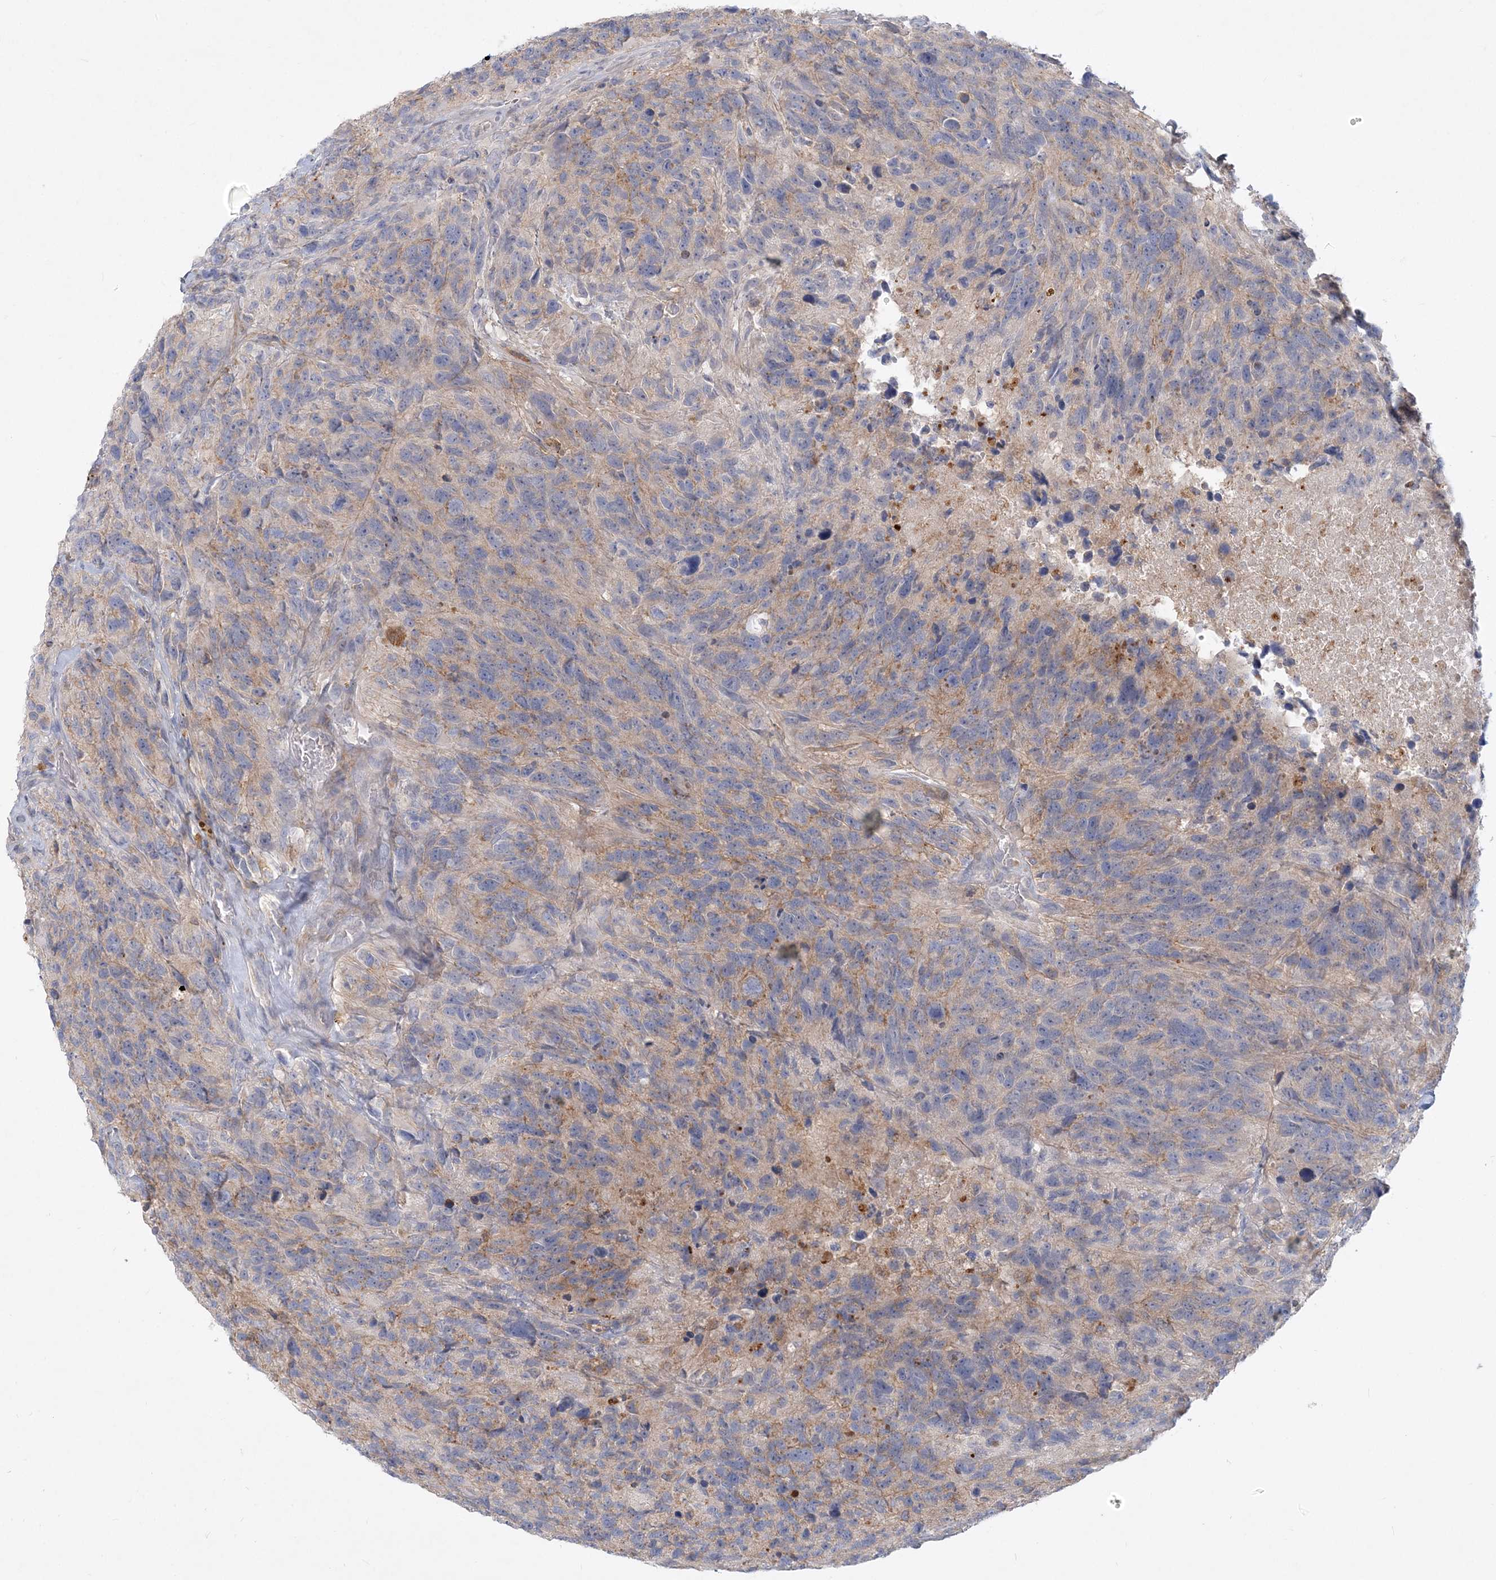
{"staining": {"intensity": "weak", "quantity": "<25%", "location": "cytoplasmic/membranous"}, "tissue": "glioma", "cell_type": "Tumor cells", "image_type": "cancer", "snomed": [{"axis": "morphology", "description": "Glioma, malignant, High grade"}, {"axis": "topography", "description": "Brain"}], "caption": "The immunohistochemistry (IHC) micrograph has no significant staining in tumor cells of high-grade glioma (malignant) tissue. The staining is performed using DAB (3,3'-diaminobenzidine) brown chromogen with nuclei counter-stained in using hematoxylin.", "gene": "GMPPA", "patient": {"sex": "male", "age": 69}}